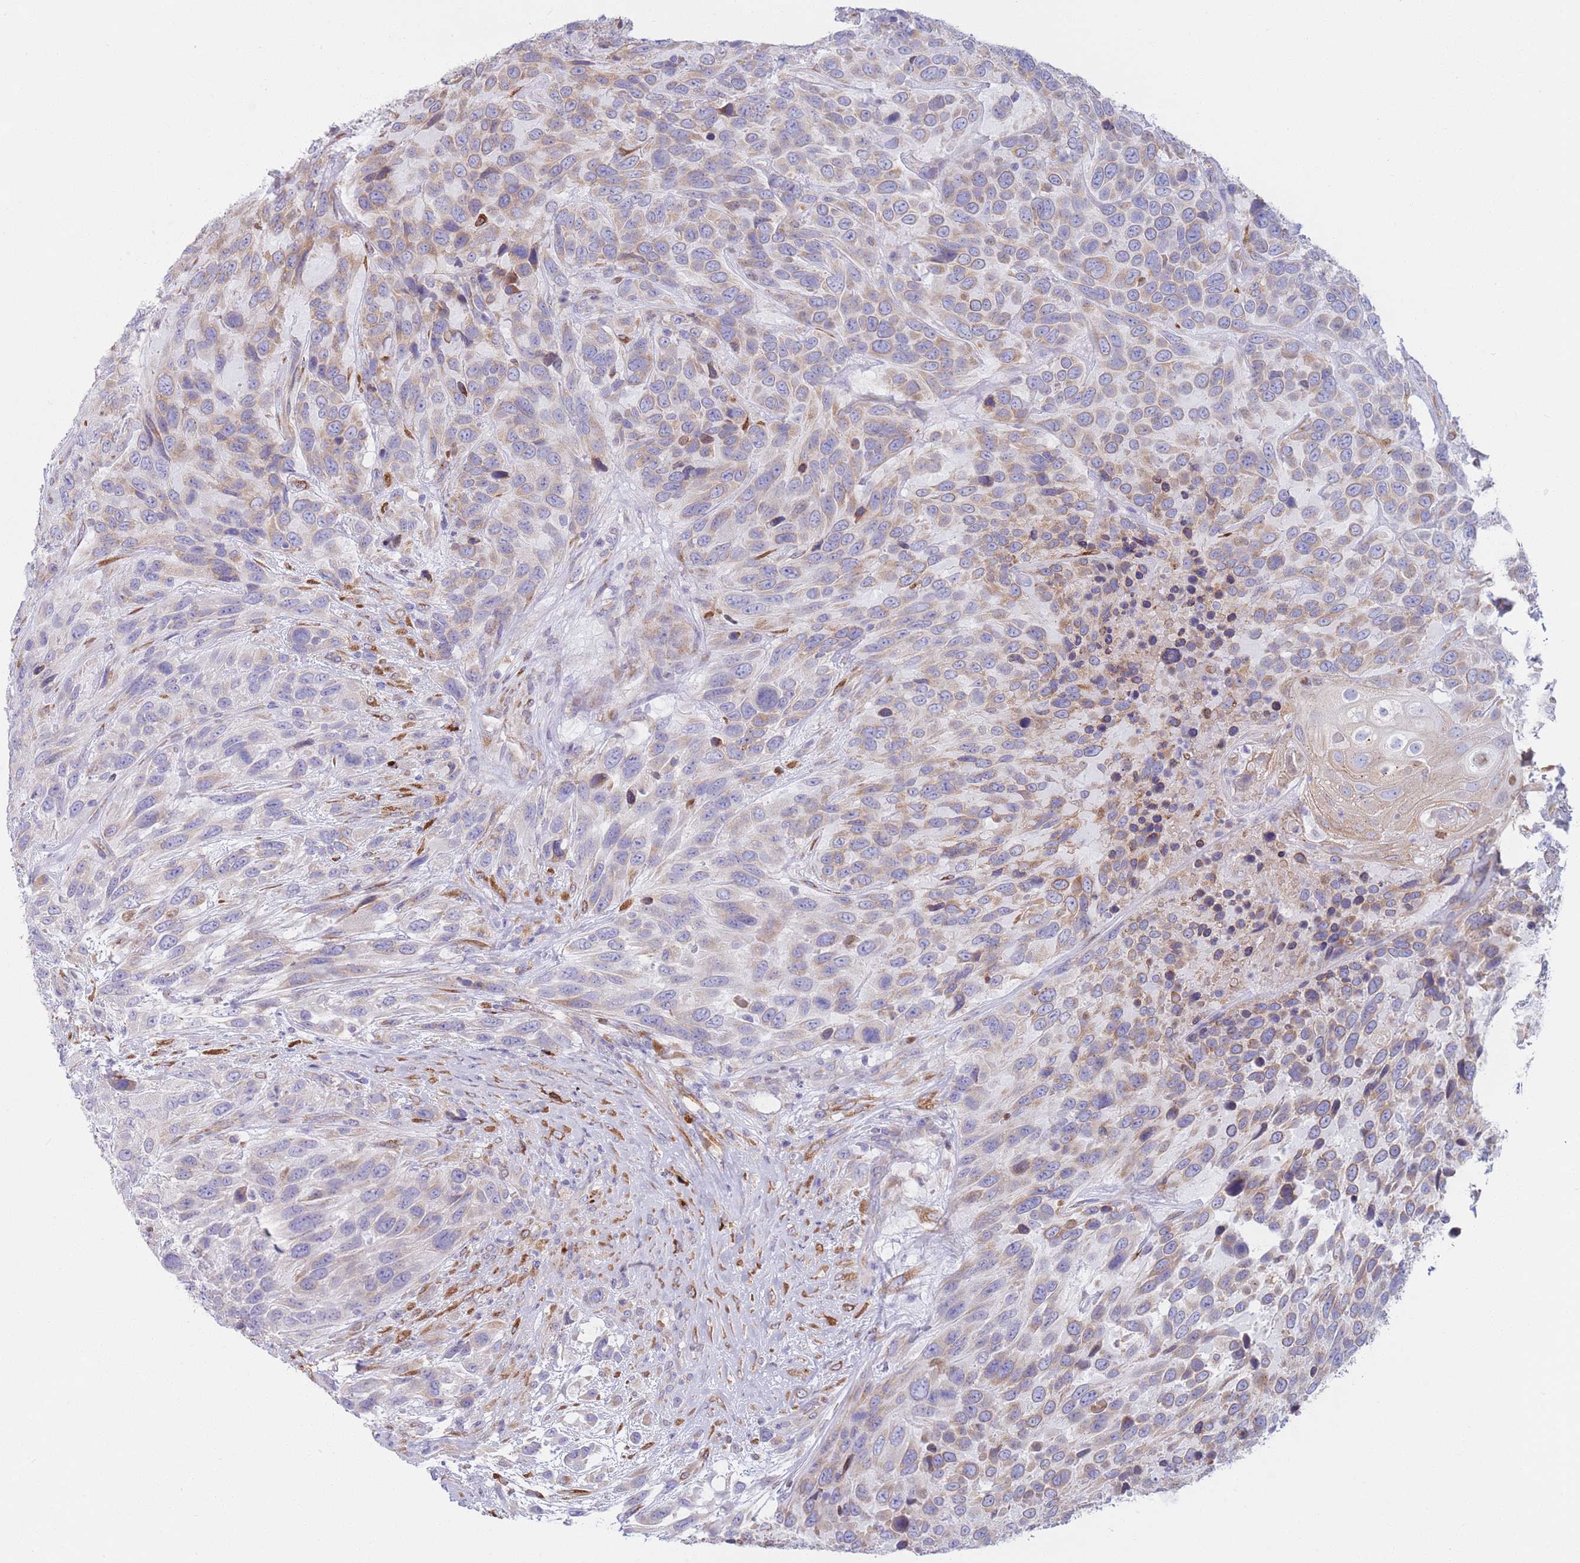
{"staining": {"intensity": "weak", "quantity": "25%-75%", "location": "cytoplasmic/membranous"}, "tissue": "urothelial cancer", "cell_type": "Tumor cells", "image_type": "cancer", "snomed": [{"axis": "morphology", "description": "Urothelial carcinoma, High grade"}, {"axis": "topography", "description": "Urinary bladder"}], "caption": "A micrograph of human high-grade urothelial carcinoma stained for a protein reveals weak cytoplasmic/membranous brown staining in tumor cells.", "gene": "MRPL30", "patient": {"sex": "female", "age": 70}}